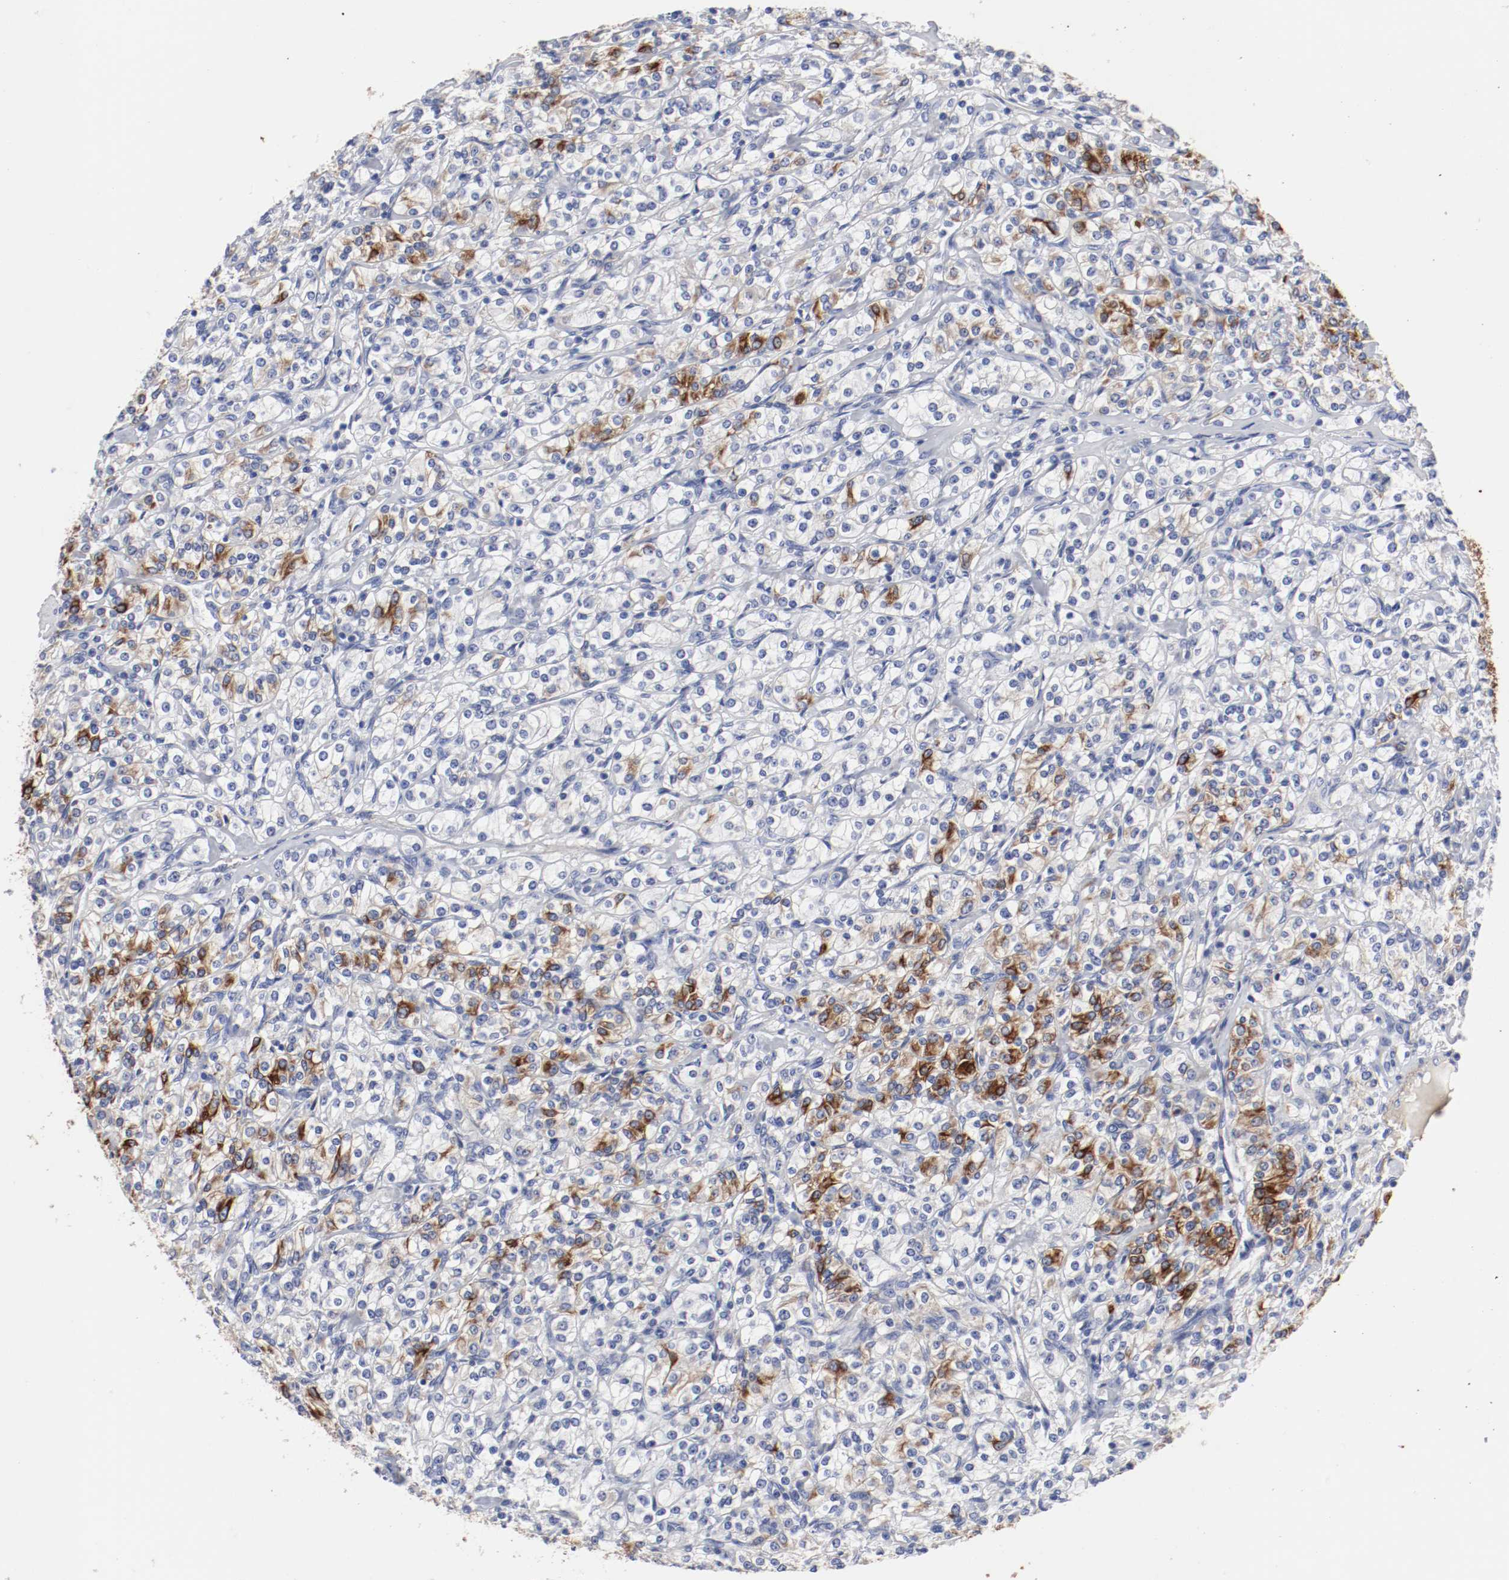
{"staining": {"intensity": "moderate", "quantity": "<25%", "location": "cytoplasmic/membranous"}, "tissue": "renal cancer", "cell_type": "Tumor cells", "image_type": "cancer", "snomed": [{"axis": "morphology", "description": "Adenocarcinoma, NOS"}, {"axis": "topography", "description": "Kidney"}], "caption": "Immunohistochemistry (IHC) of human renal adenocarcinoma demonstrates low levels of moderate cytoplasmic/membranous expression in approximately <25% of tumor cells.", "gene": "TSPAN6", "patient": {"sex": "male", "age": 77}}